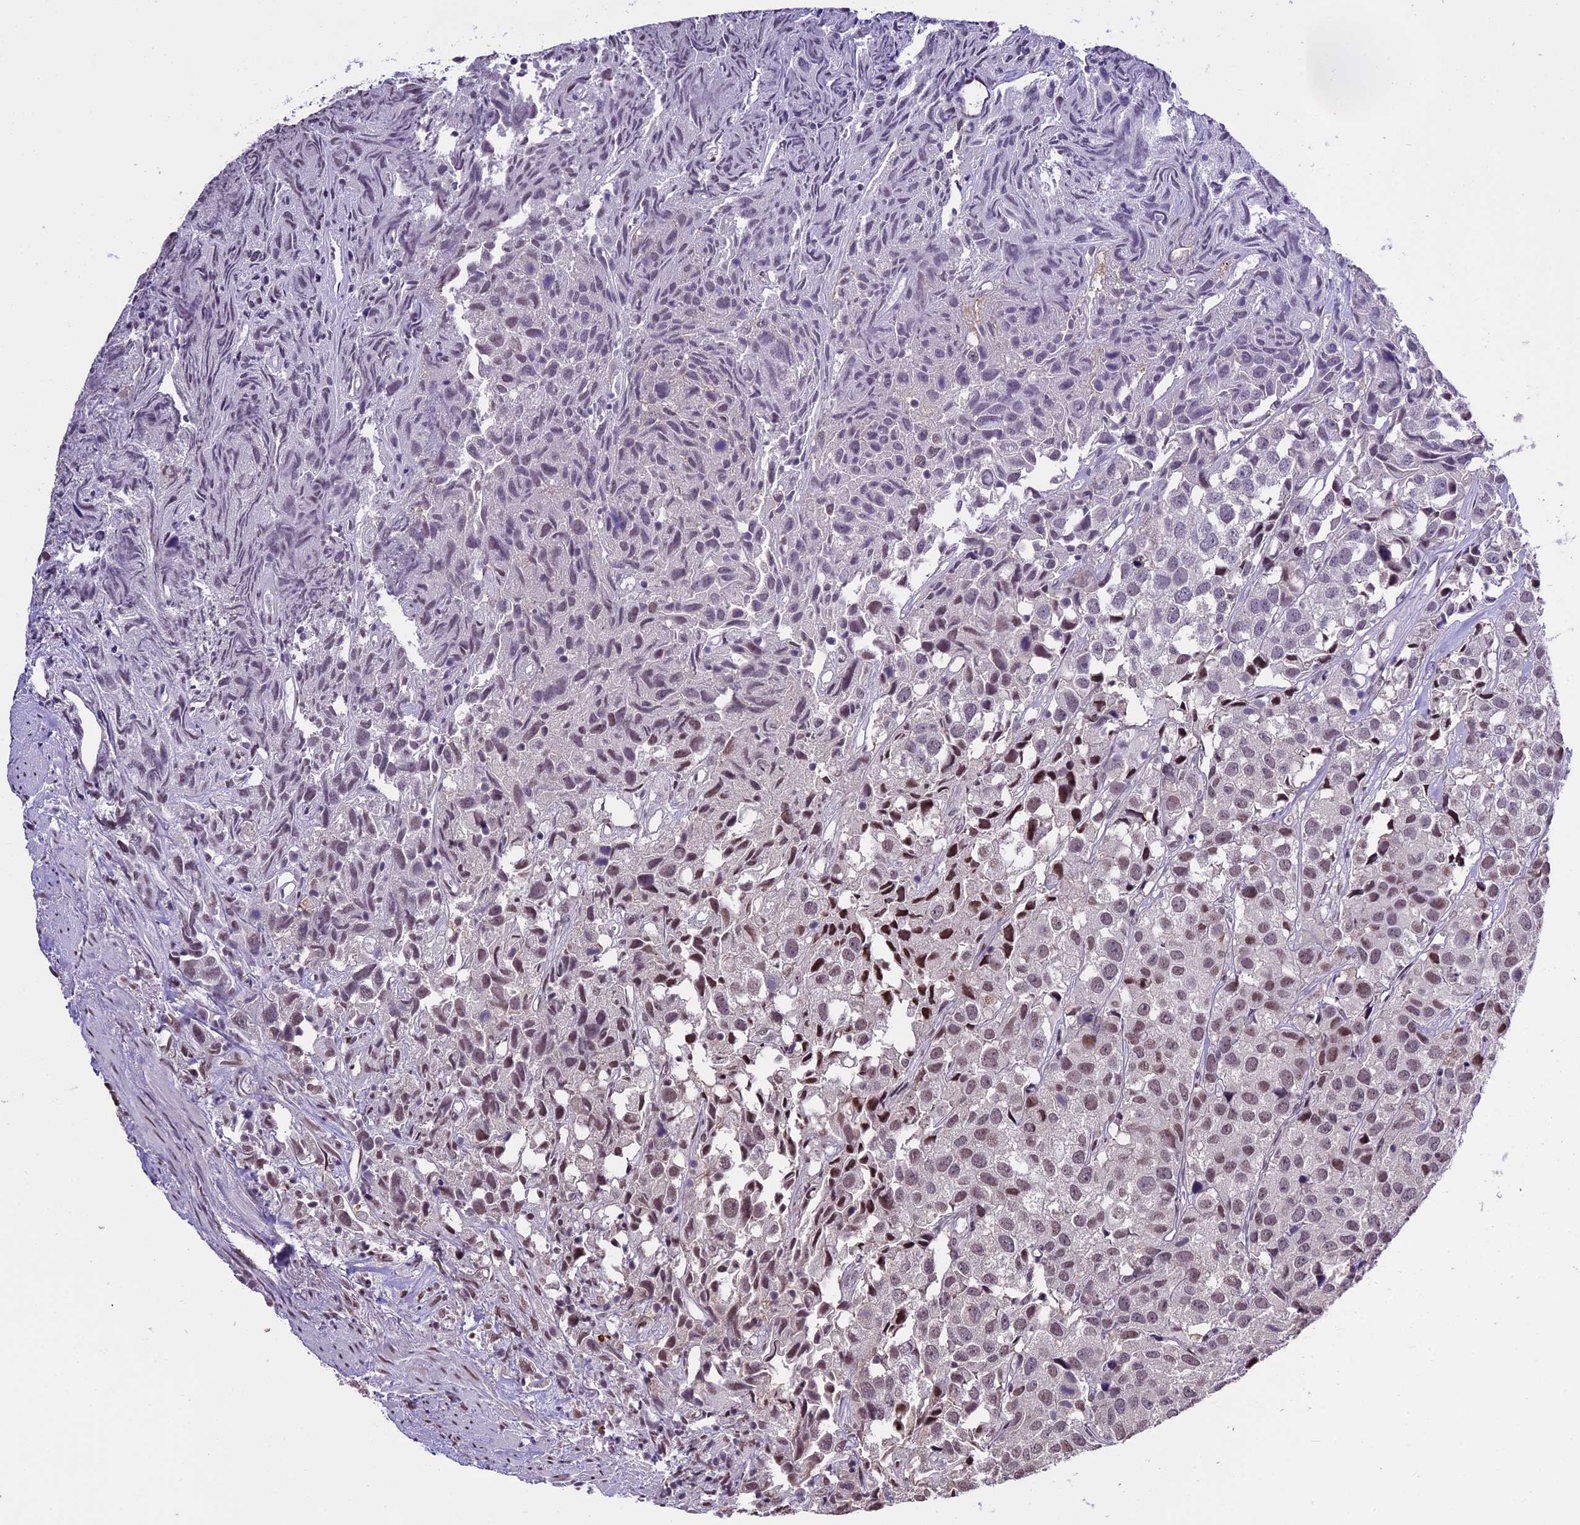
{"staining": {"intensity": "weak", "quantity": "25%-75%", "location": "nuclear"}, "tissue": "urothelial cancer", "cell_type": "Tumor cells", "image_type": "cancer", "snomed": [{"axis": "morphology", "description": "Urothelial carcinoma, High grade"}, {"axis": "topography", "description": "Urinary bladder"}], "caption": "Immunohistochemistry of urothelial cancer displays low levels of weak nuclear staining in about 25%-75% of tumor cells. (Stains: DAB in brown, nuclei in blue, Microscopy: brightfield microscopy at high magnification).", "gene": "POLR3E", "patient": {"sex": "female", "age": 75}}